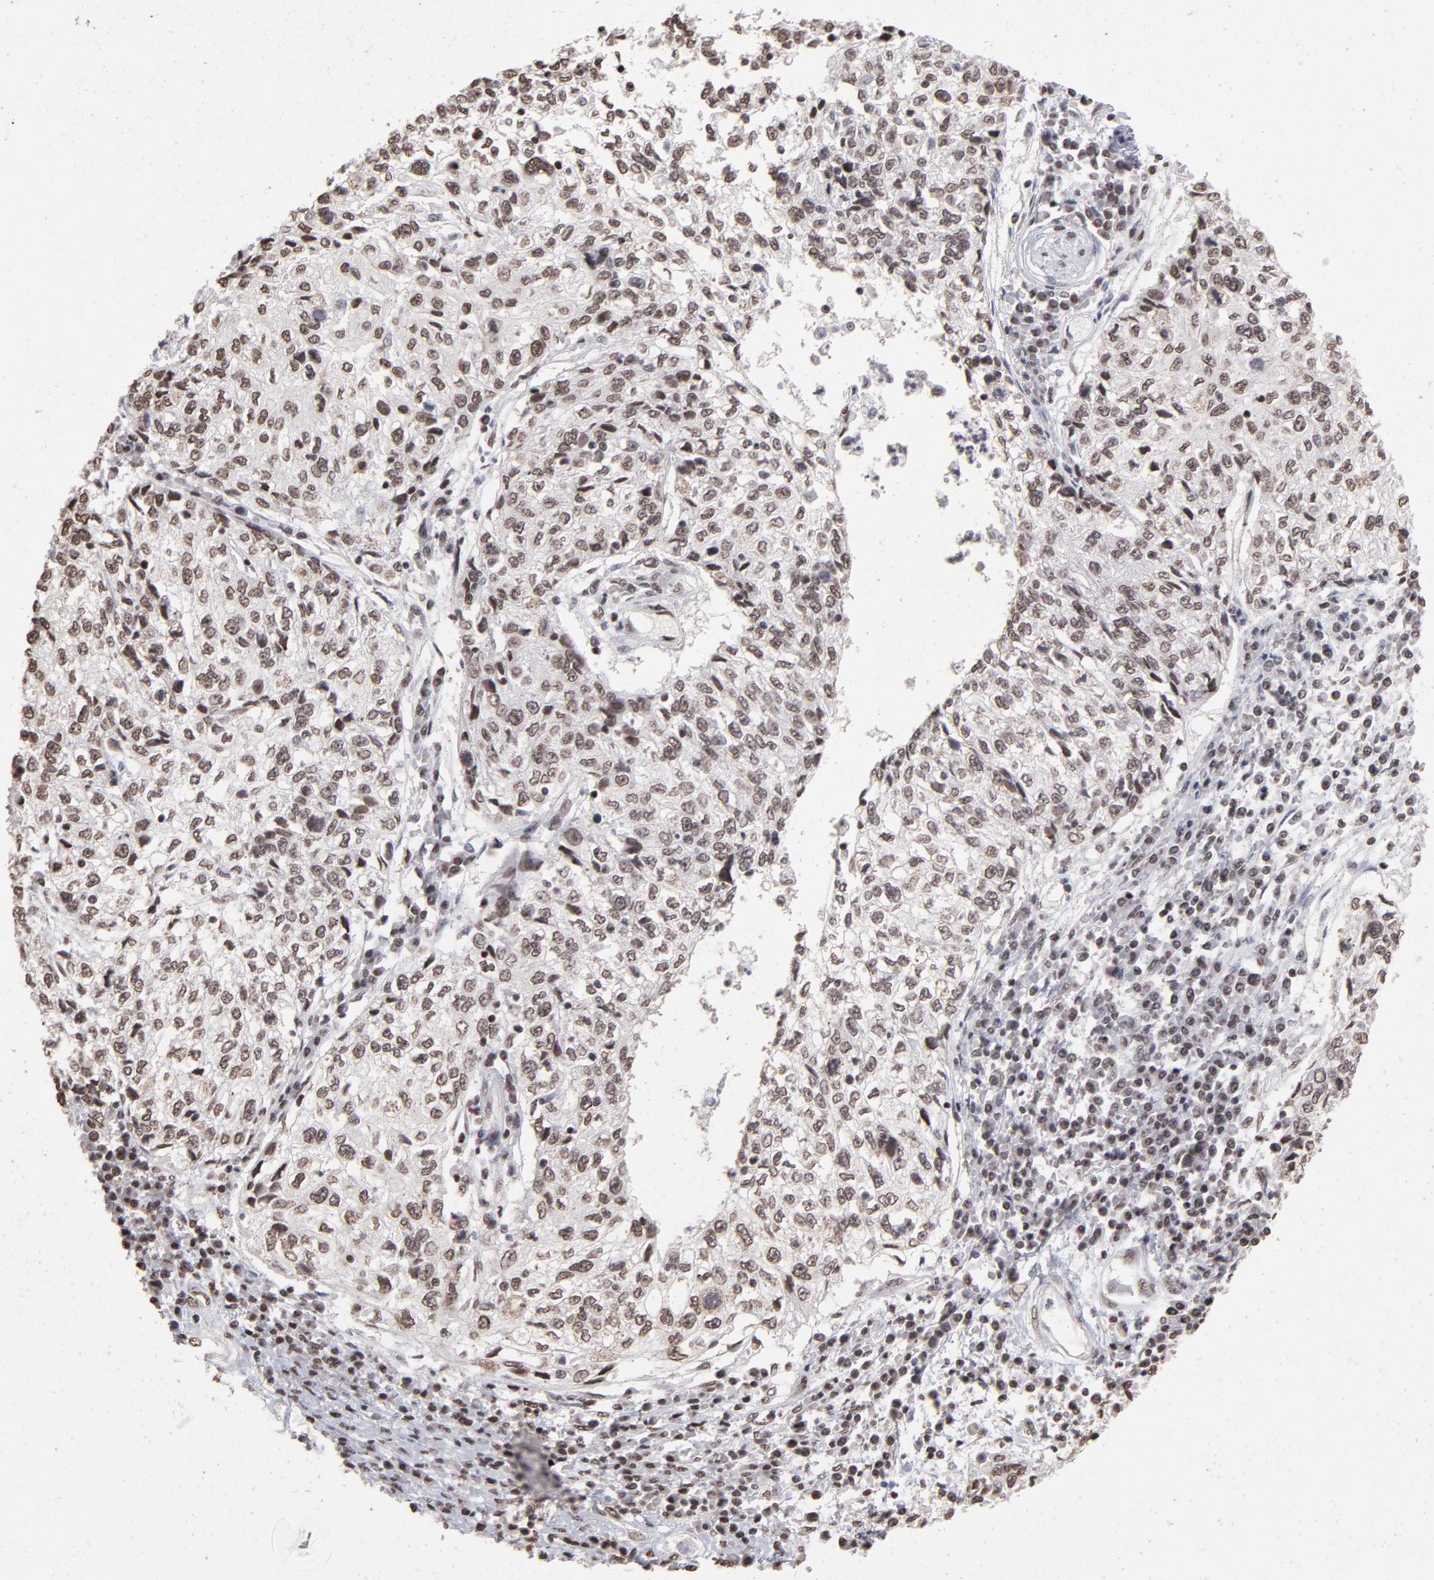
{"staining": {"intensity": "weak", "quantity": "<25%", "location": "nuclear"}, "tissue": "cervical cancer", "cell_type": "Tumor cells", "image_type": "cancer", "snomed": [{"axis": "morphology", "description": "Squamous cell carcinoma, NOS"}, {"axis": "topography", "description": "Cervix"}], "caption": "A photomicrograph of cervical cancer (squamous cell carcinoma) stained for a protein displays no brown staining in tumor cells.", "gene": "ZNF3", "patient": {"sex": "female", "age": 57}}